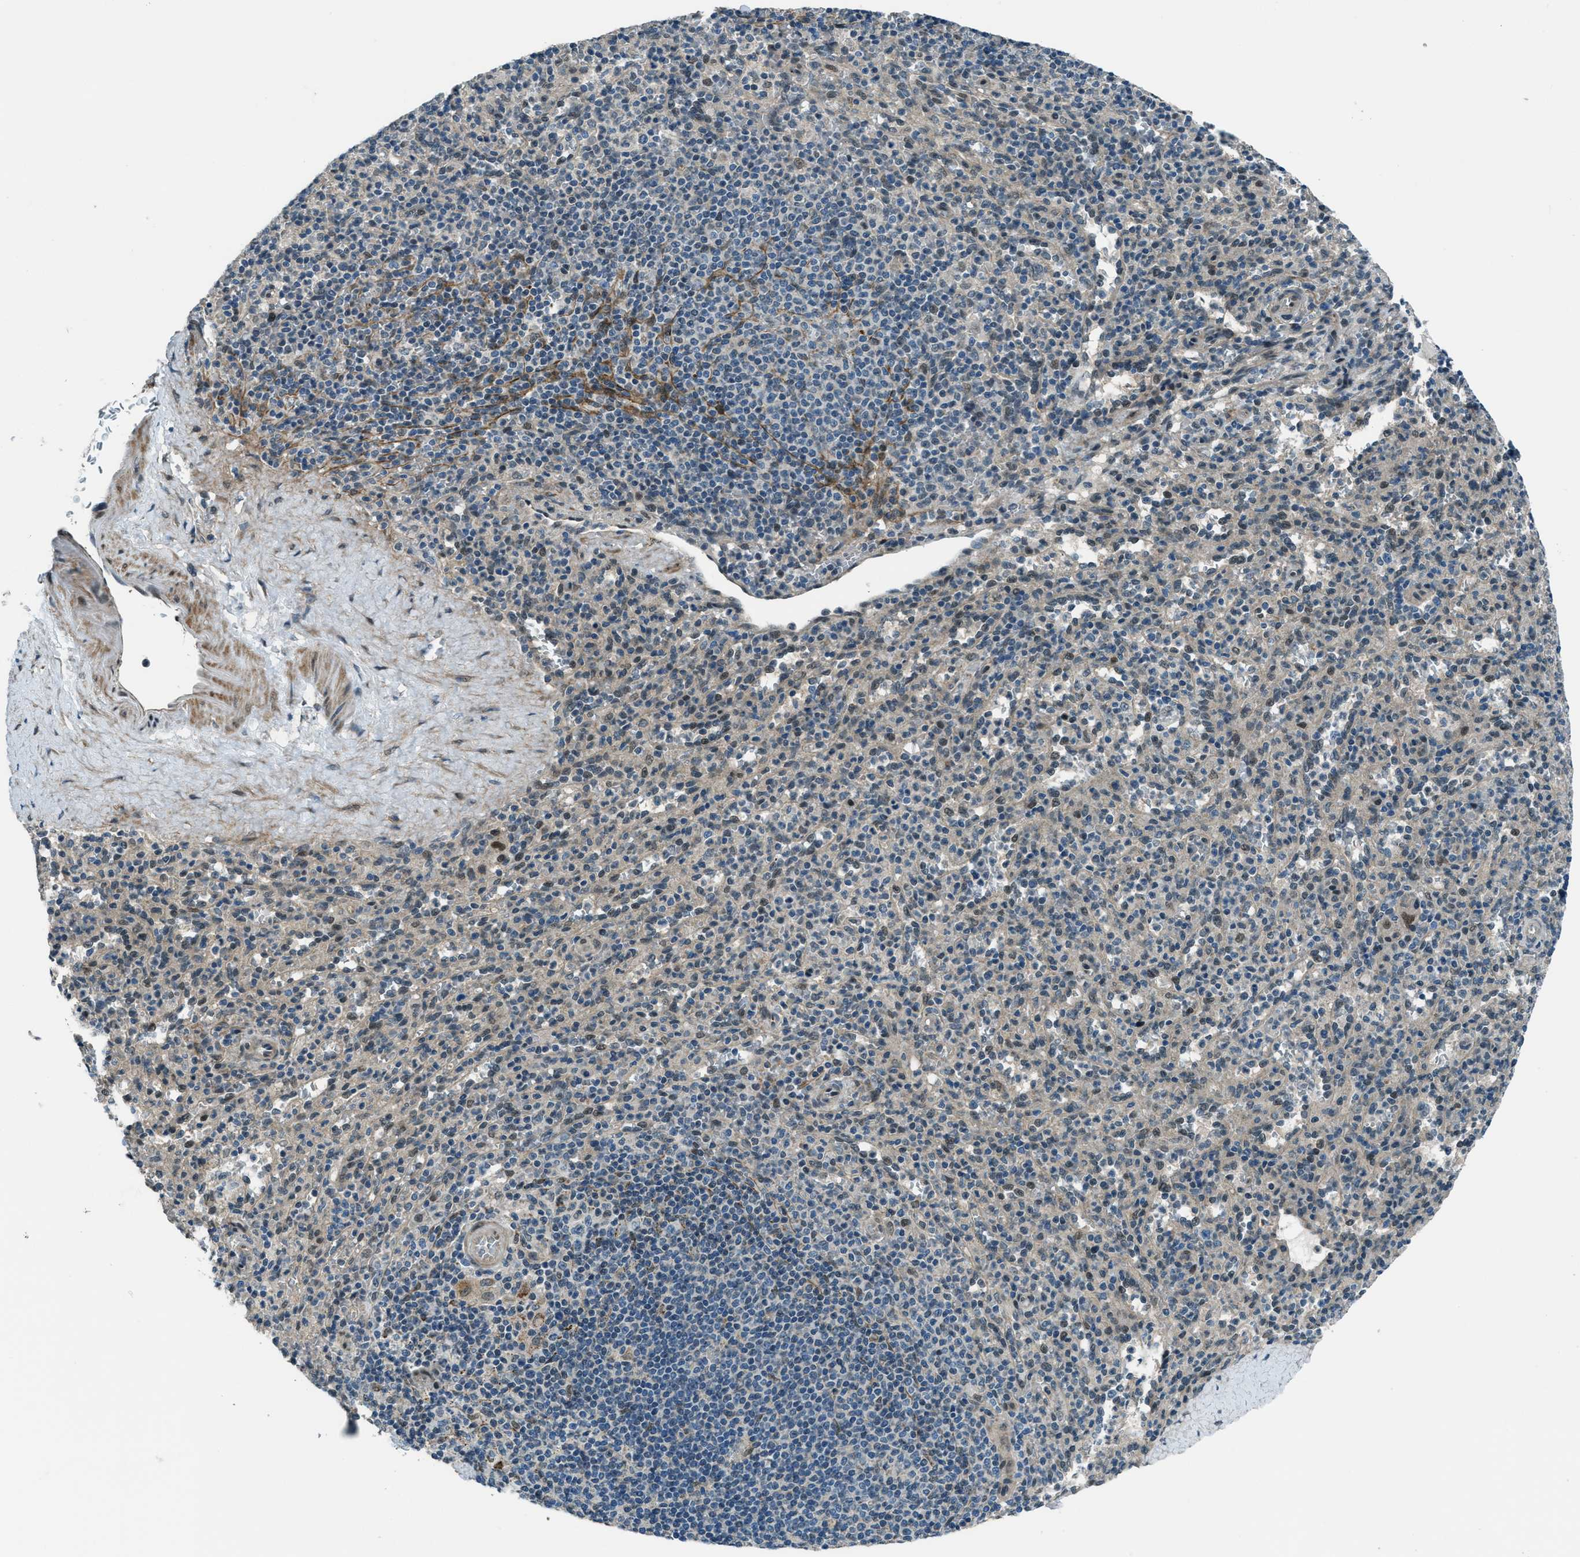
{"staining": {"intensity": "weak", "quantity": "<25%", "location": "cytoplasmic/membranous,nuclear"}, "tissue": "spleen", "cell_type": "Cells in red pulp", "image_type": "normal", "snomed": [{"axis": "morphology", "description": "Normal tissue, NOS"}, {"axis": "topography", "description": "Spleen"}], "caption": "Immunohistochemical staining of unremarkable human spleen demonstrates no significant staining in cells in red pulp. (Stains: DAB IHC with hematoxylin counter stain, Microscopy: brightfield microscopy at high magnification).", "gene": "NPEPL1", "patient": {"sex": "male", "age": 36}}